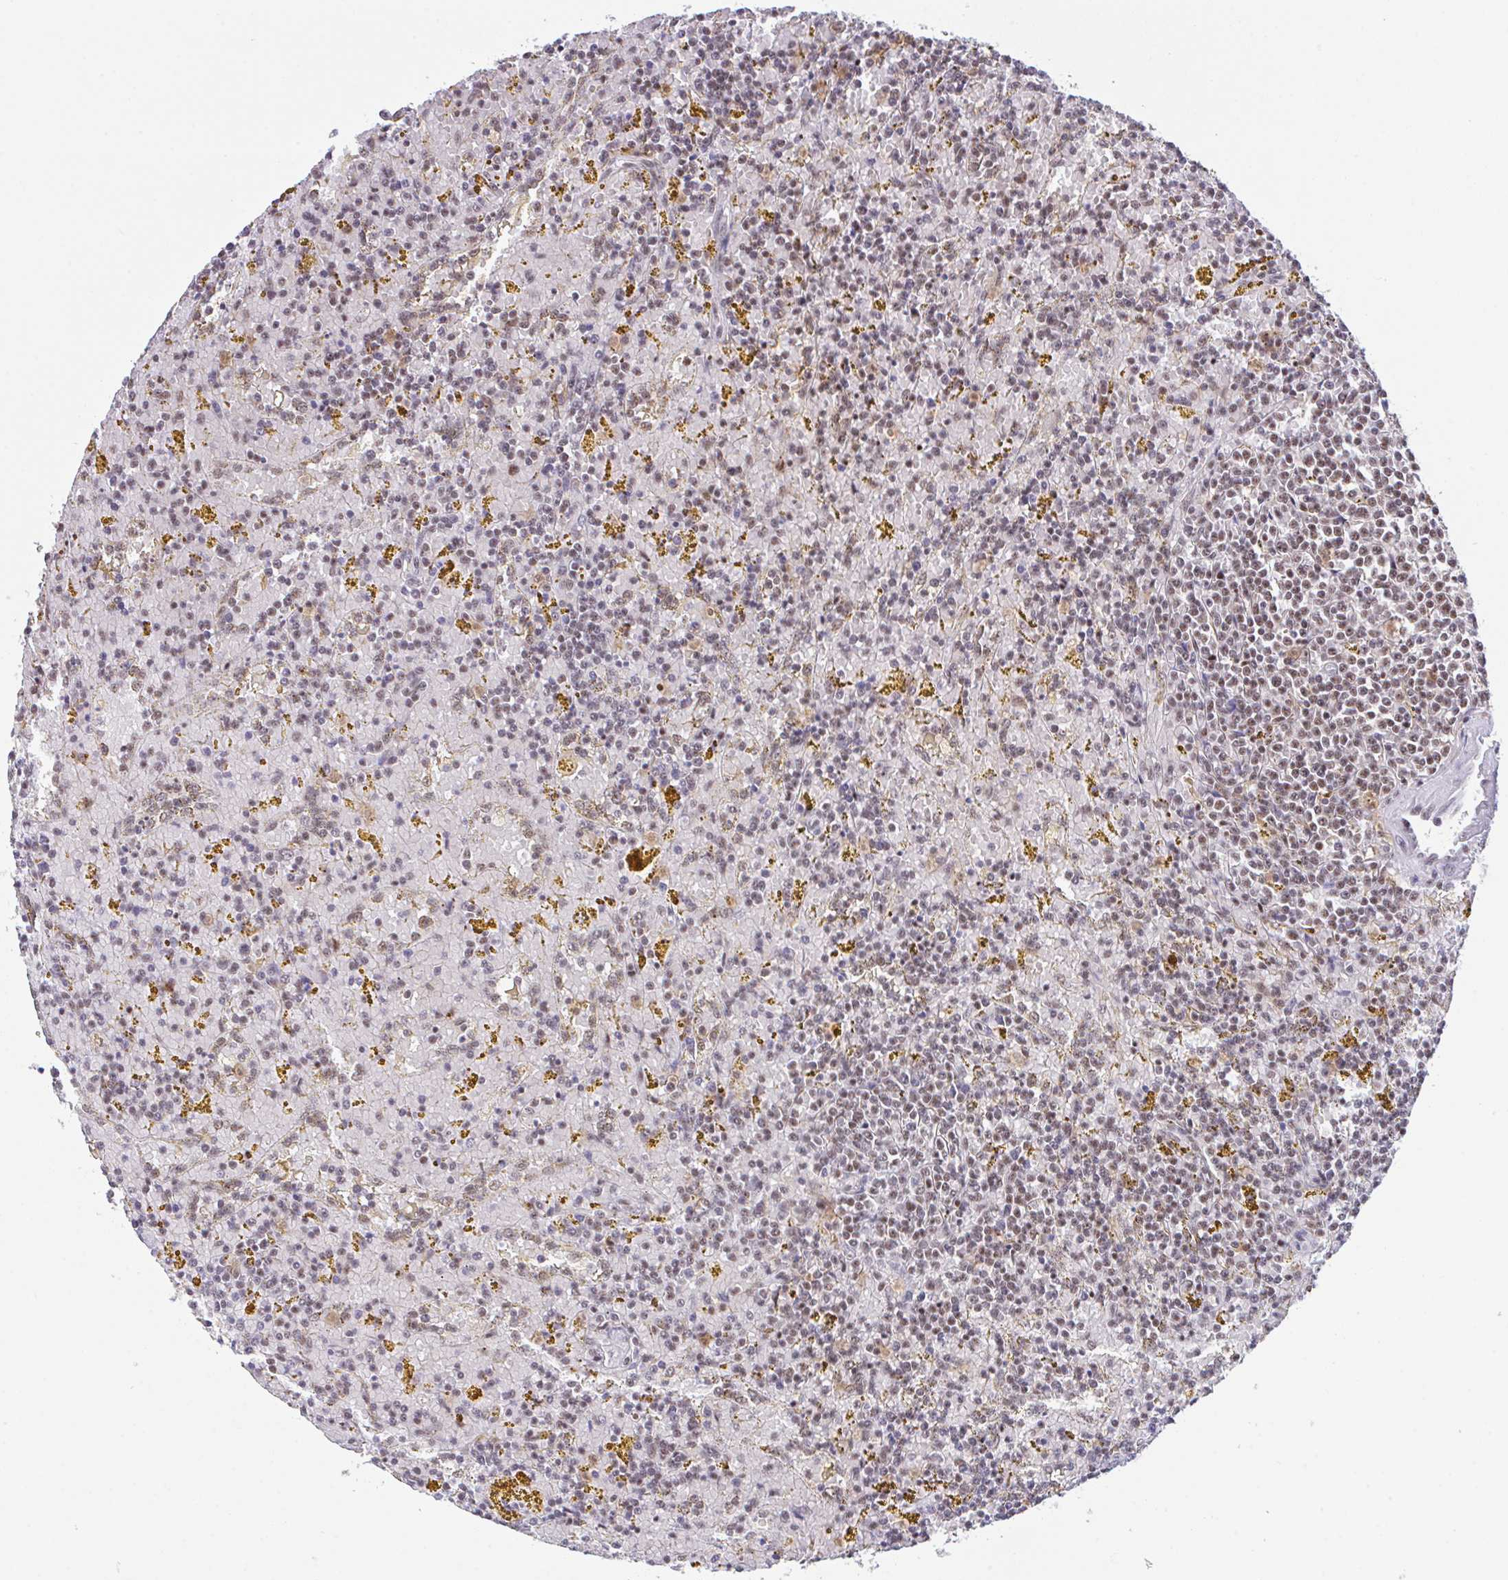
{"staining": {"intensity": "moderate", "quantity": "25%-75%", "location": "nuclear"}, "tissue": "lymphoma", "cell_type": "Tumor cells", "image_type": "cancer", "snomed": [{"axis": "morphology", "description": "Malignant lymphoma, non-Hodgkin's type, Low grade"}, {"axis": "topography", "description": "Spleen"}, {"axis": "topography", "description": "Lymph node"}], "caption": "Human malignant lymphoma, non-Hodgkin's type (low-grade) stained for a protein (brown) displays moderate nuclear positive expression in about 25%-75% of tumor cells.", "gene": "OR6K3", "patient": {"sex": "female", "age": 66}}